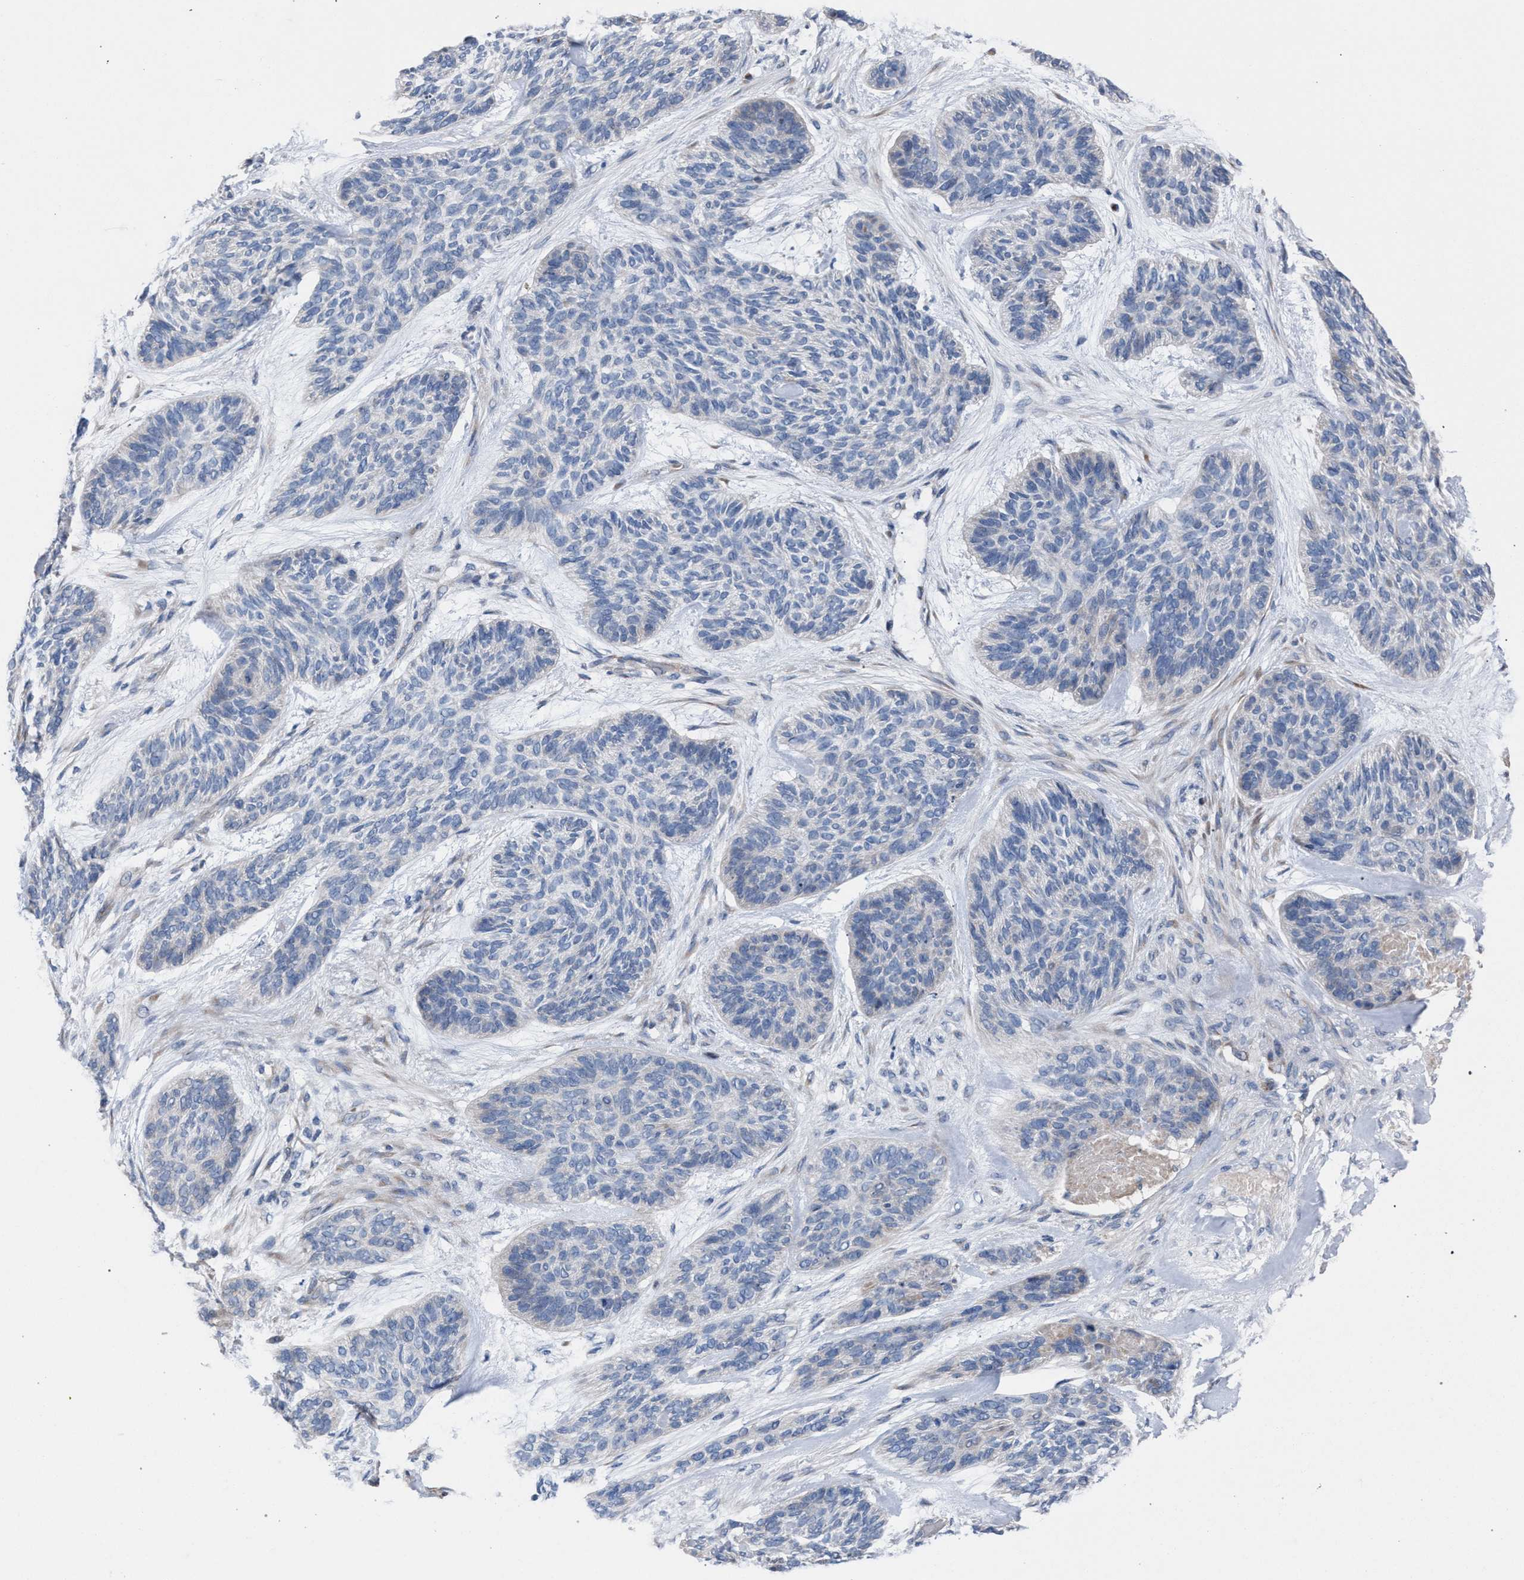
{"staining": {"intensity": "negative", "quantity": "none", "location": "none"}, "tissue": "skin cancer", "cell_type": "Tumor cells", "image_type": "cancer", "snomed": [{"axis": "morphology", "description": "Basal cell carcinoma"}, {"axis": "topography", "description": "Skin"}], "caption": "Immunohistochemical staining of human skin basal cell carcinoma demonstrates no significant expression in tumor cells.", "gene": "RNF135", "patient": {"sex": "male", "age": 55}}